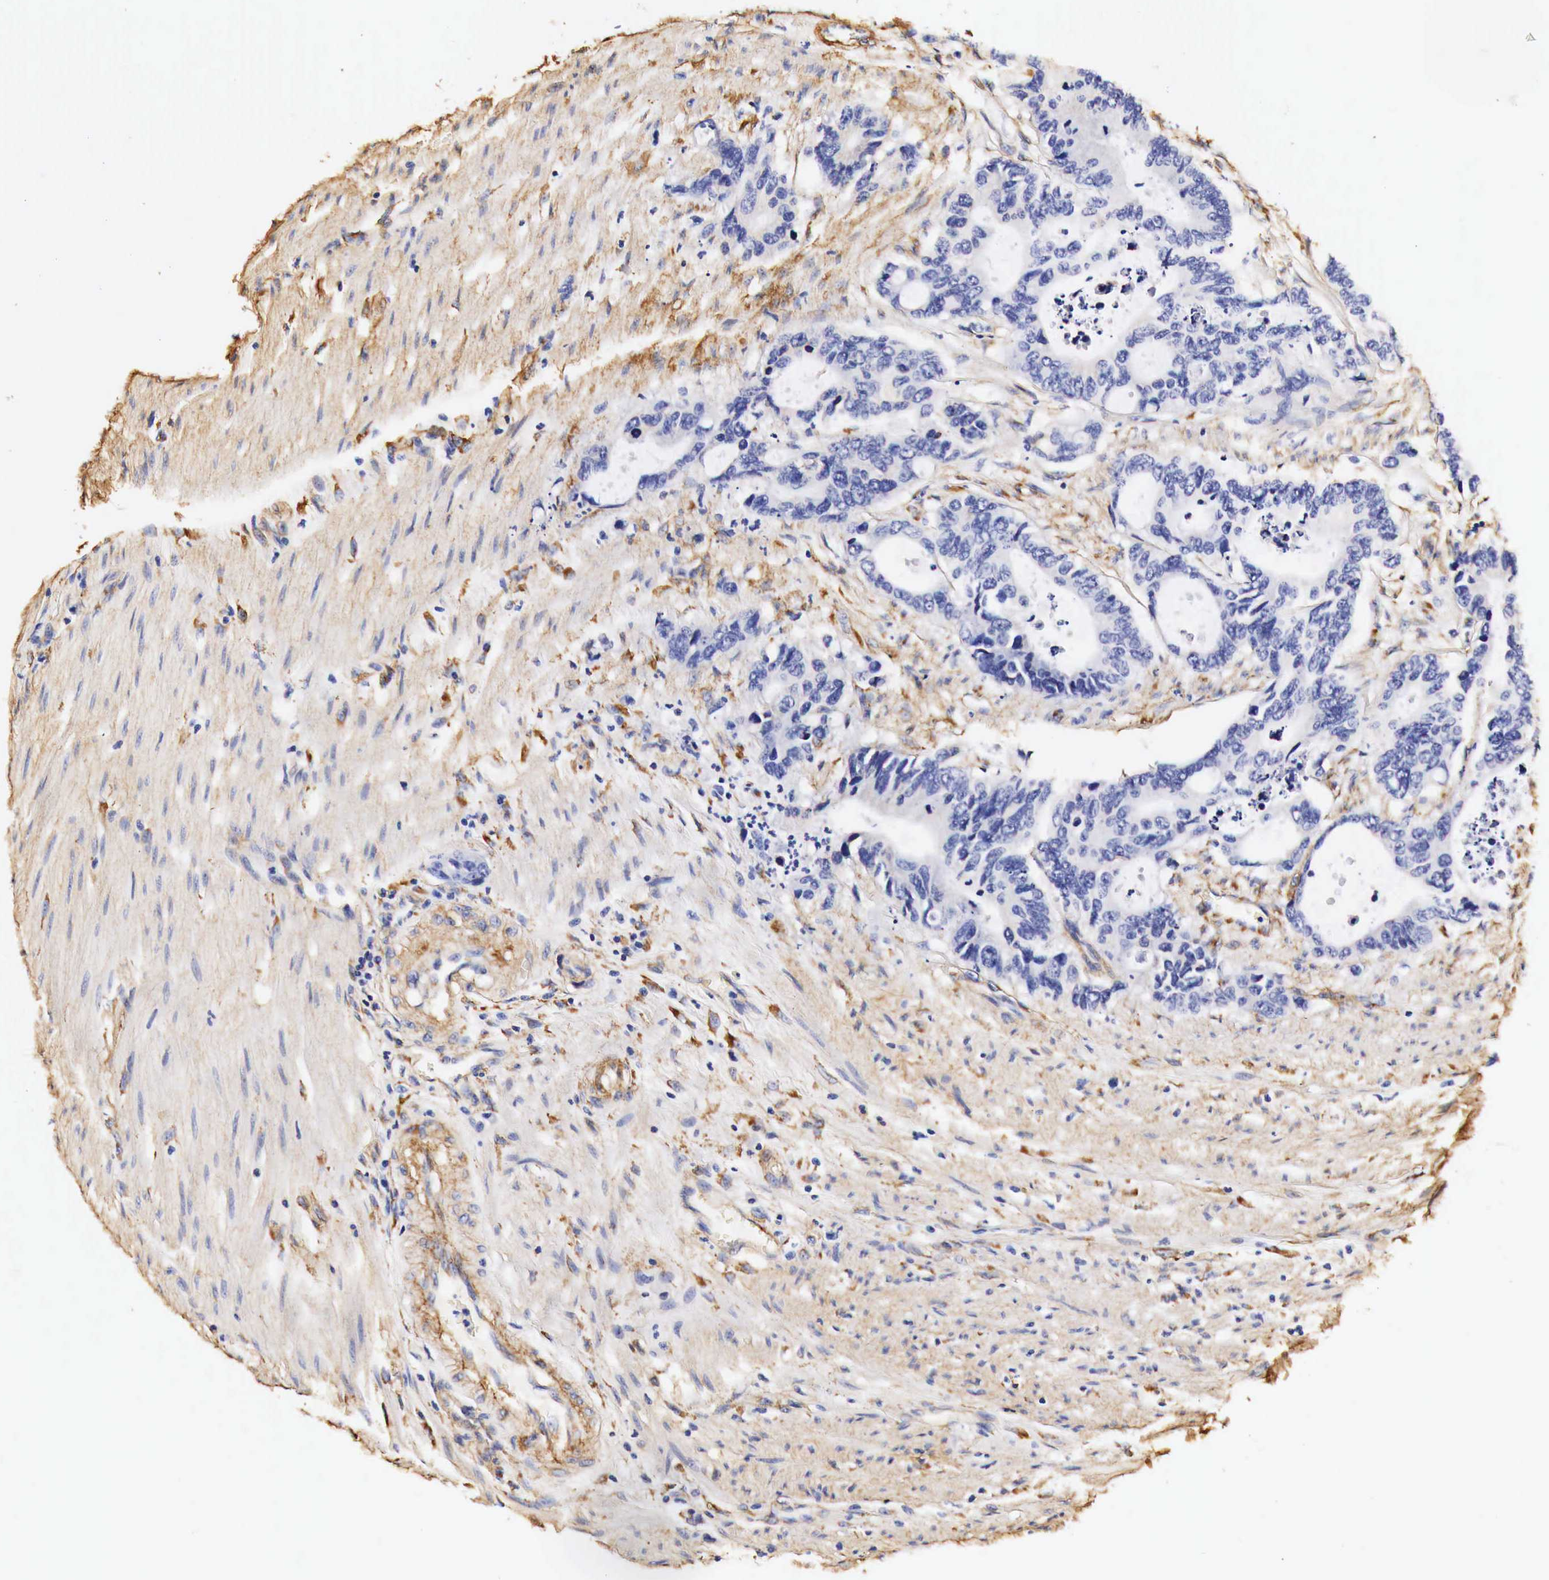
{"staining": {"intensity": "negative", "quantity": "none", "location": "none"}, "tissue": "colorectal cancer", "cell_type": "Tumor cells", "image_type": "cancer", "snomed": [{"axis": "morphology", "description": "Adenocarcinoma, NOS"}, {"axis": "topography", "description": "Colon"}], "caption": "Colorectal adenocarcinoma stained for a protein using IHC displays no staining tumor cells.", "gene": "LAMB2", "patient": {"sex": "male", "age": 49}}